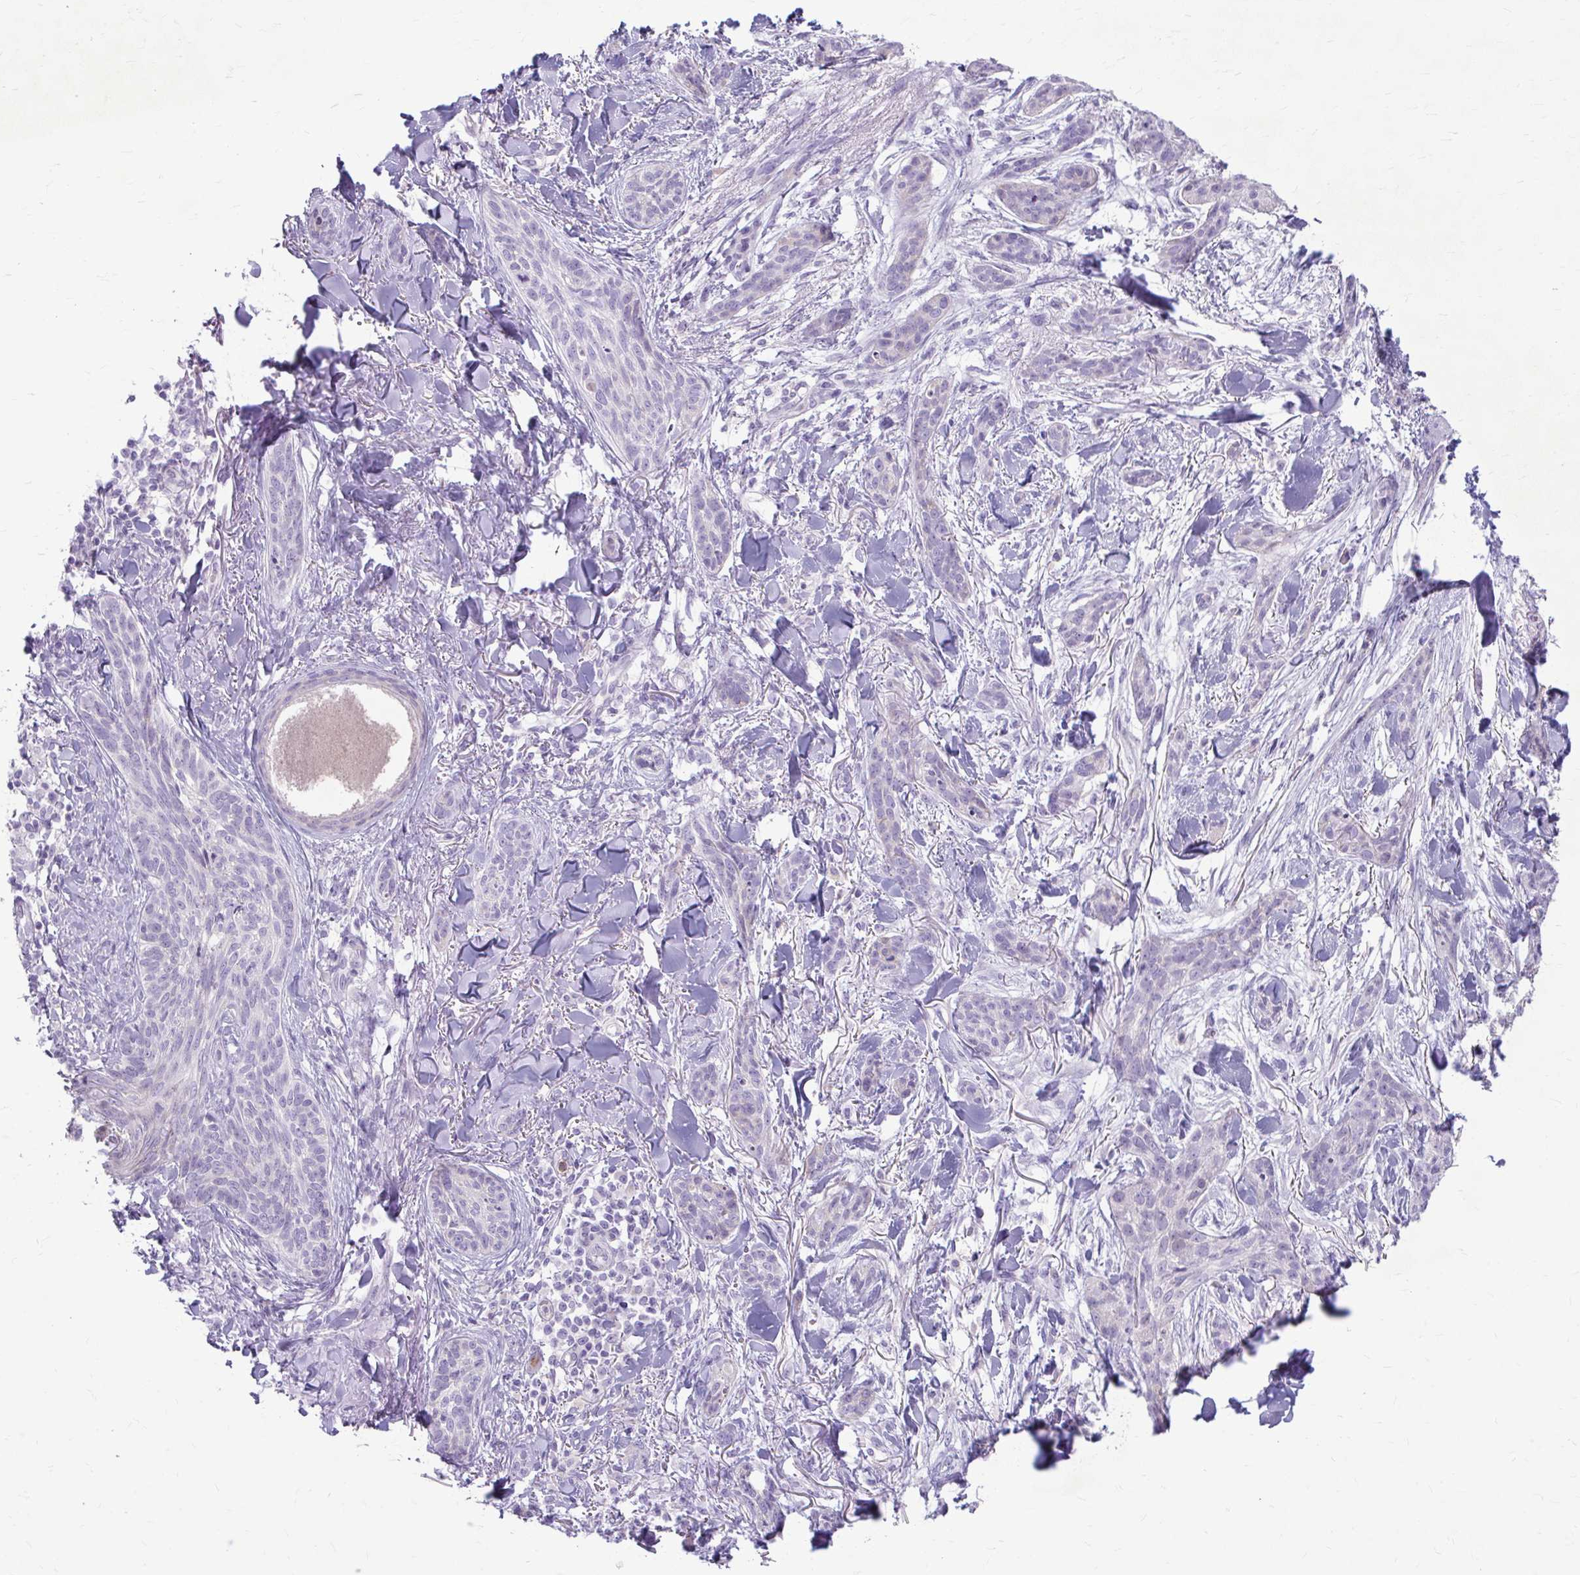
{"staining": {"intensity": "negative", "quantity": "none", "location": "none"}, "tissue": "skin cancer", "cell_type": "Tumor cells", "image_type": "cancer", "snomed": [{"axis": "morphology", "description": "Basal cell carcinoma"}, {"axis": "topography", "description": "Skin"}], "caption": "Skin basal cell carcinoma was stained to show a protein in brown. There is no significant staining in tumor cells. (DAB (3,3'-diaminobenzidine) IHC, high magnification).", "gene": "CHIA", "patient": {"sex": "male", "age": 52}}